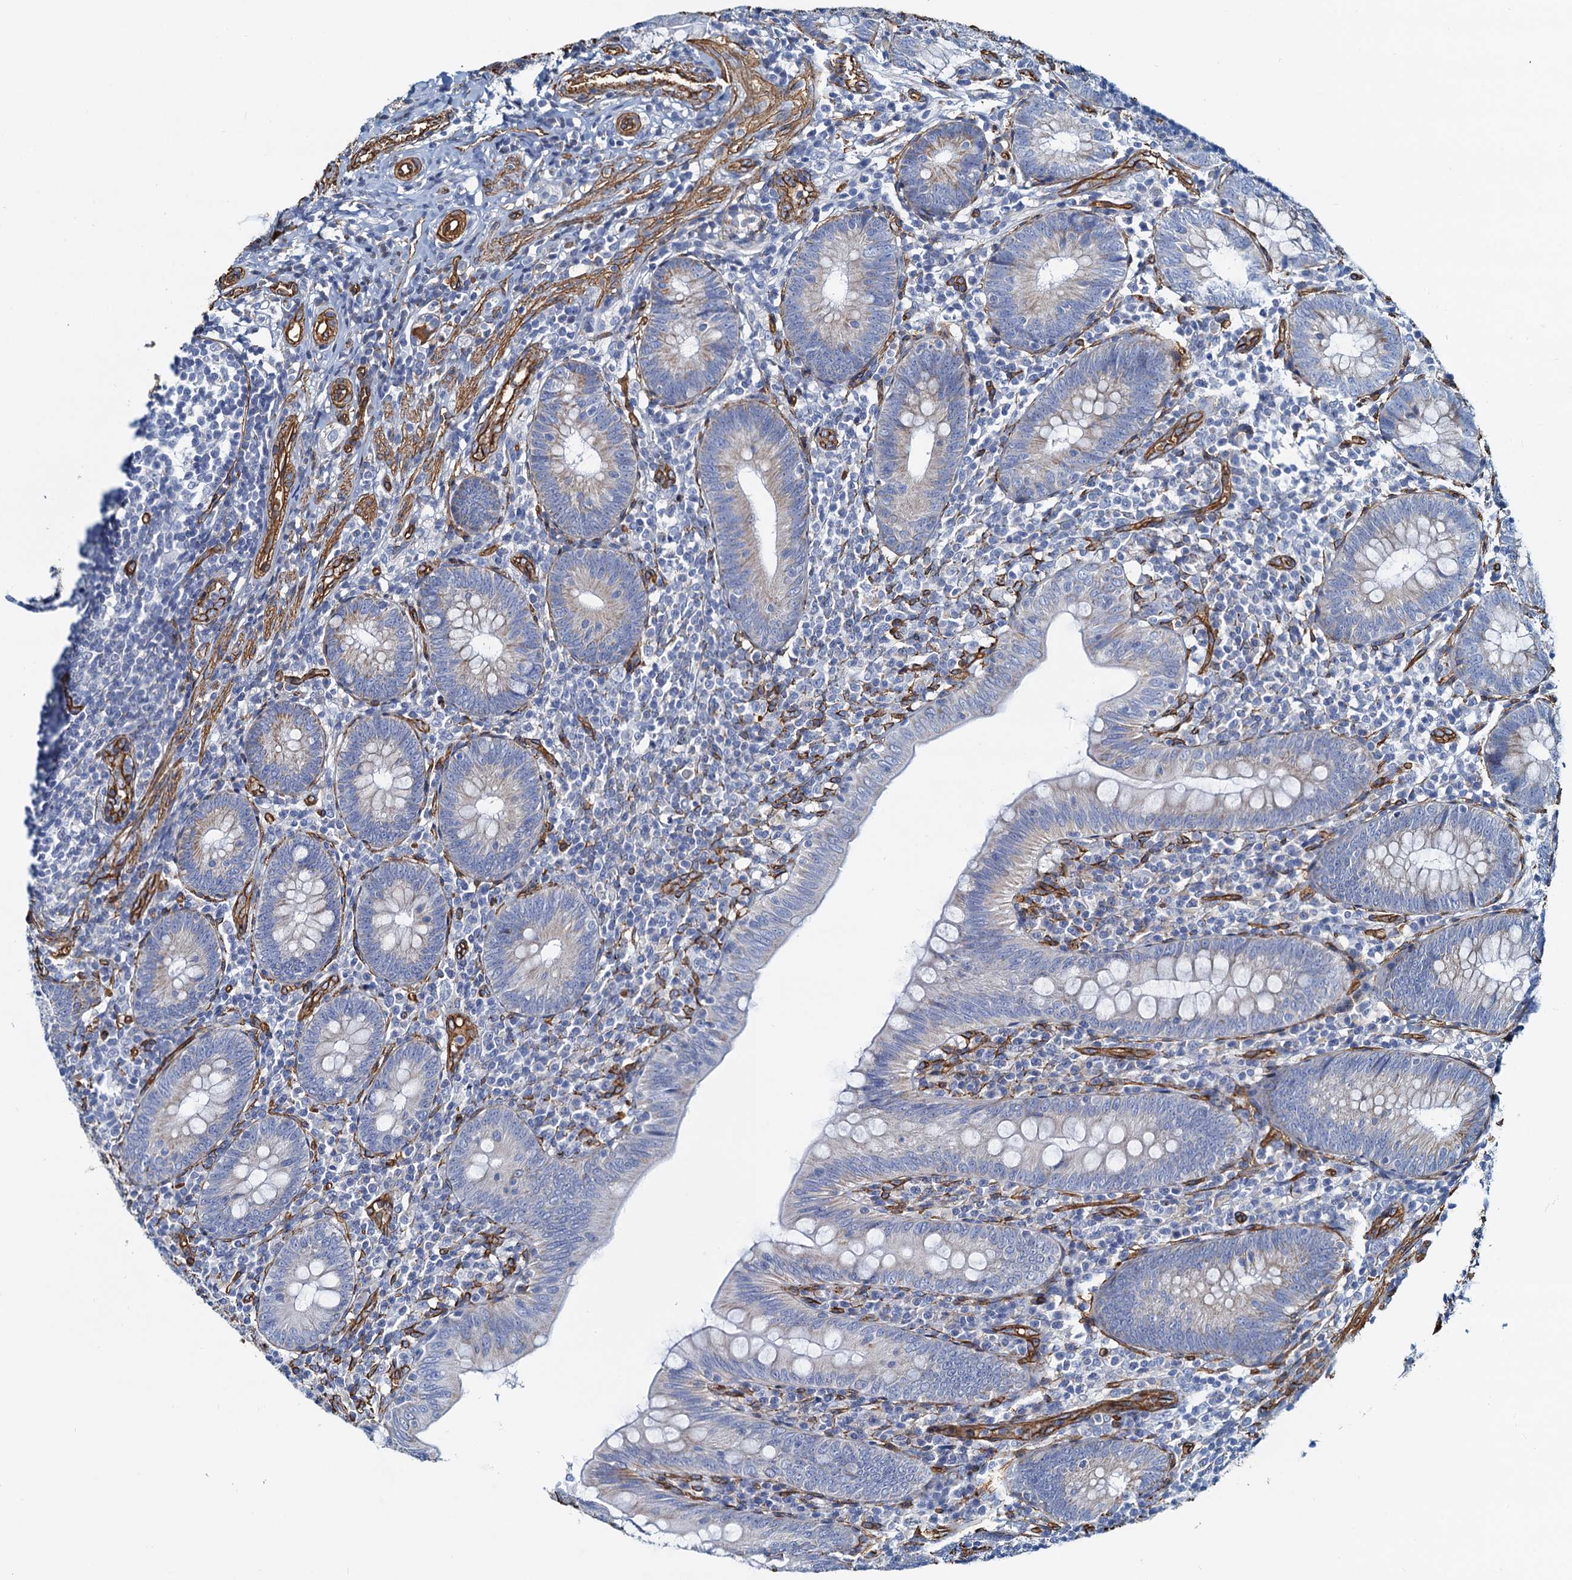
{"staining": {"intensity": "negative", "quantity": "none", "location": "none"}, "tissue": "appendix", "cell_type": "Glandular cells", "image_type": "normal", "snomed": [{"axis": "morphology", "description": "Normal tissue, NOS"}, {"axis": "topography", "description": "Appendix"}], "caption": "IHC image of benign appendix: human appendix stained with DAB (3,3'-diaminobenzidine) reveals no significant protein expression in glandular cells.", "gene": "DGKG", "patient": {"sex": "male", "age": 14}}